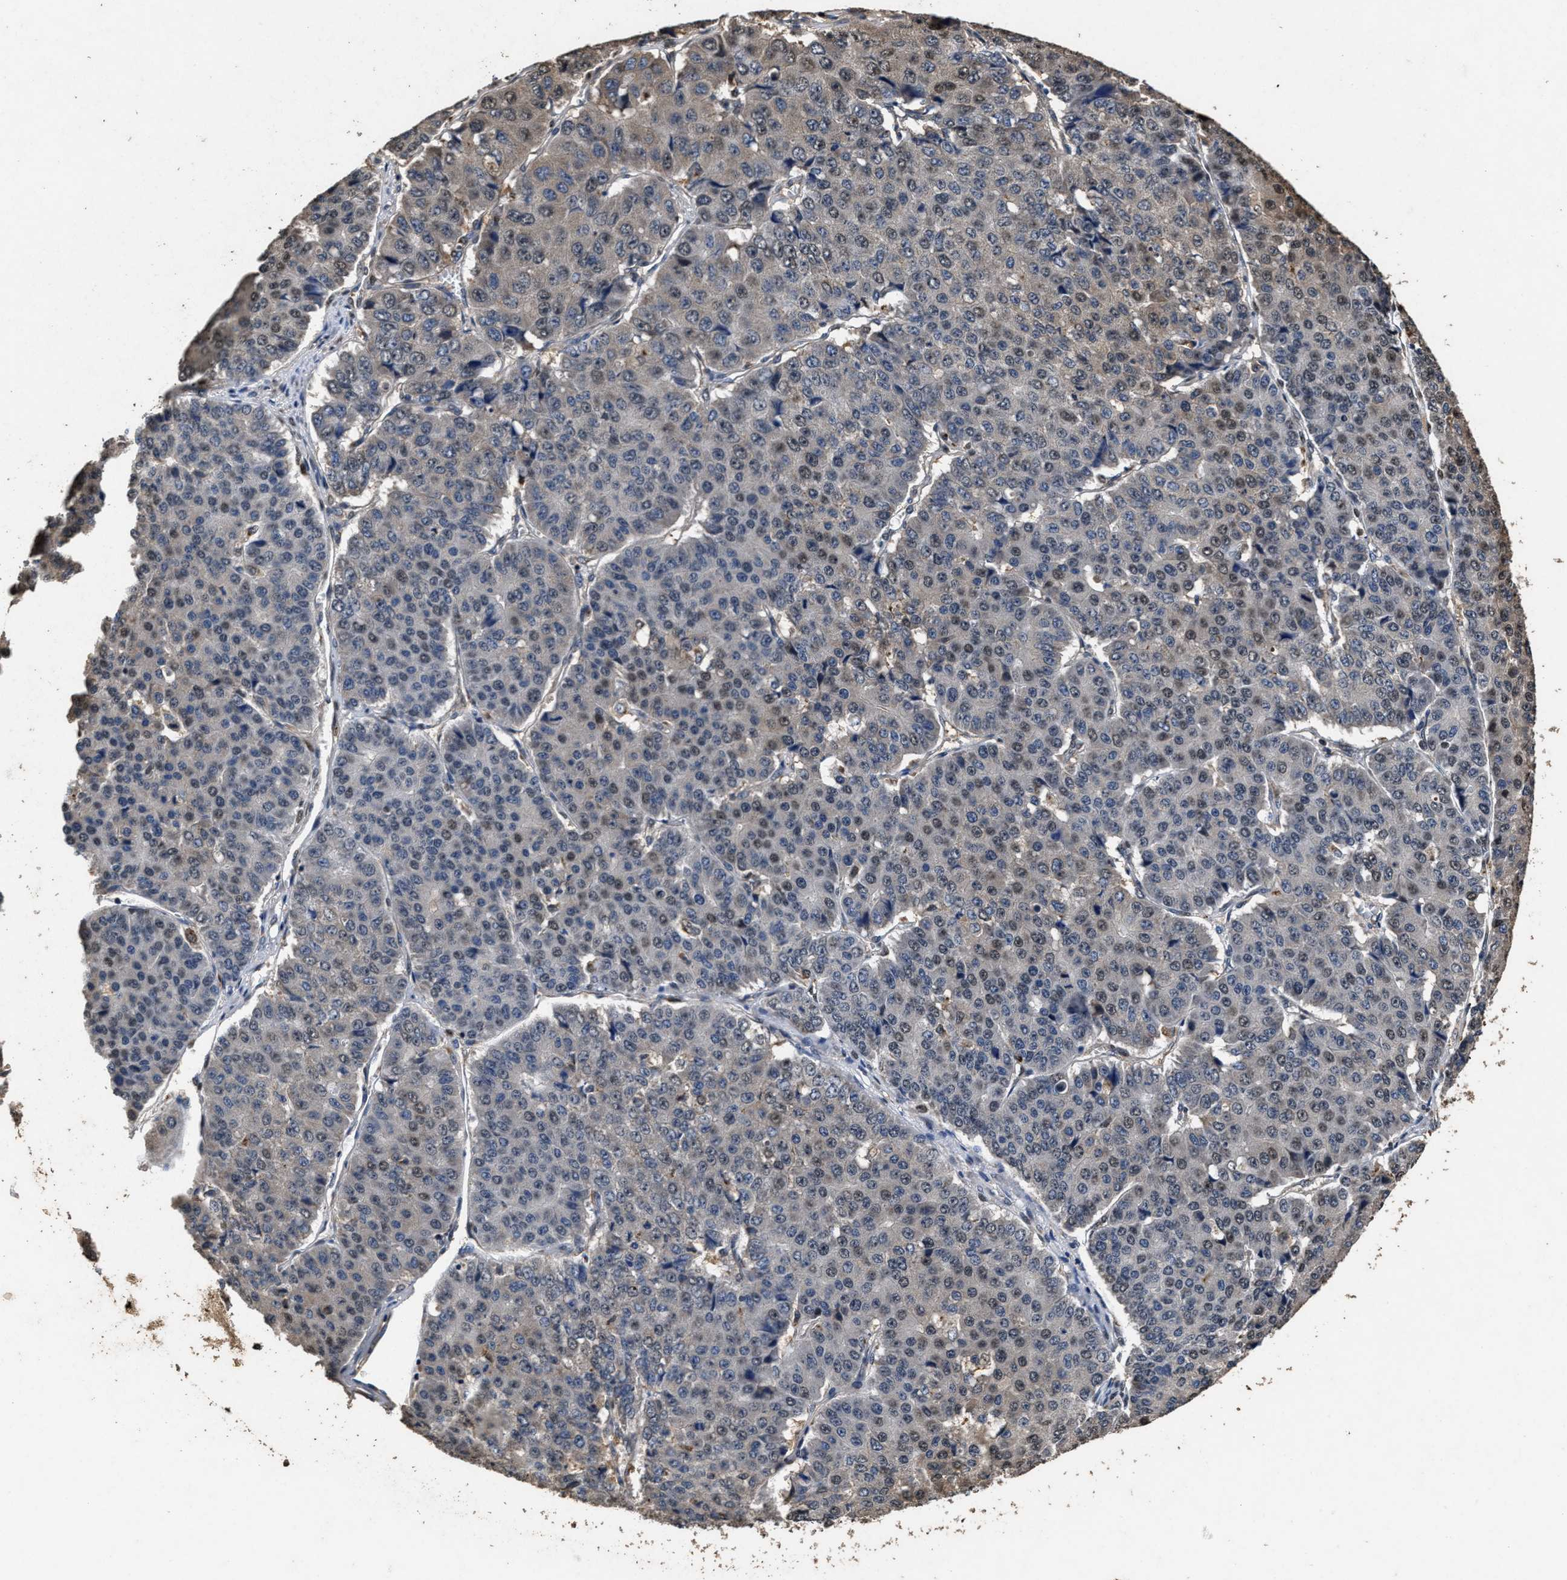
{"staining": {"intensity": "weak", "quantity": "25%-75%", "location": "nuclear"}, "tissue": "pancreatic cancer", "cell_type": "Tumor cells", "image_type": "cancer", "snomed": [{"axis": "morphology", "description": "Adenocarcinoma, NOS"}, {"axis": "topography", "description": "Pancreas"}], "caption": "IHC histopathology image of neoplastic tissue: adenocarcinoma (pancreatic) stained using immunohistochemistry (IHC) demonstrates low levels of weak protein expression localized specifically in the nuclear of tumor cells, appearing as a nuclear brown color.", "gene": "TPST2", "patient": {"sex": "male", "age": 50}}